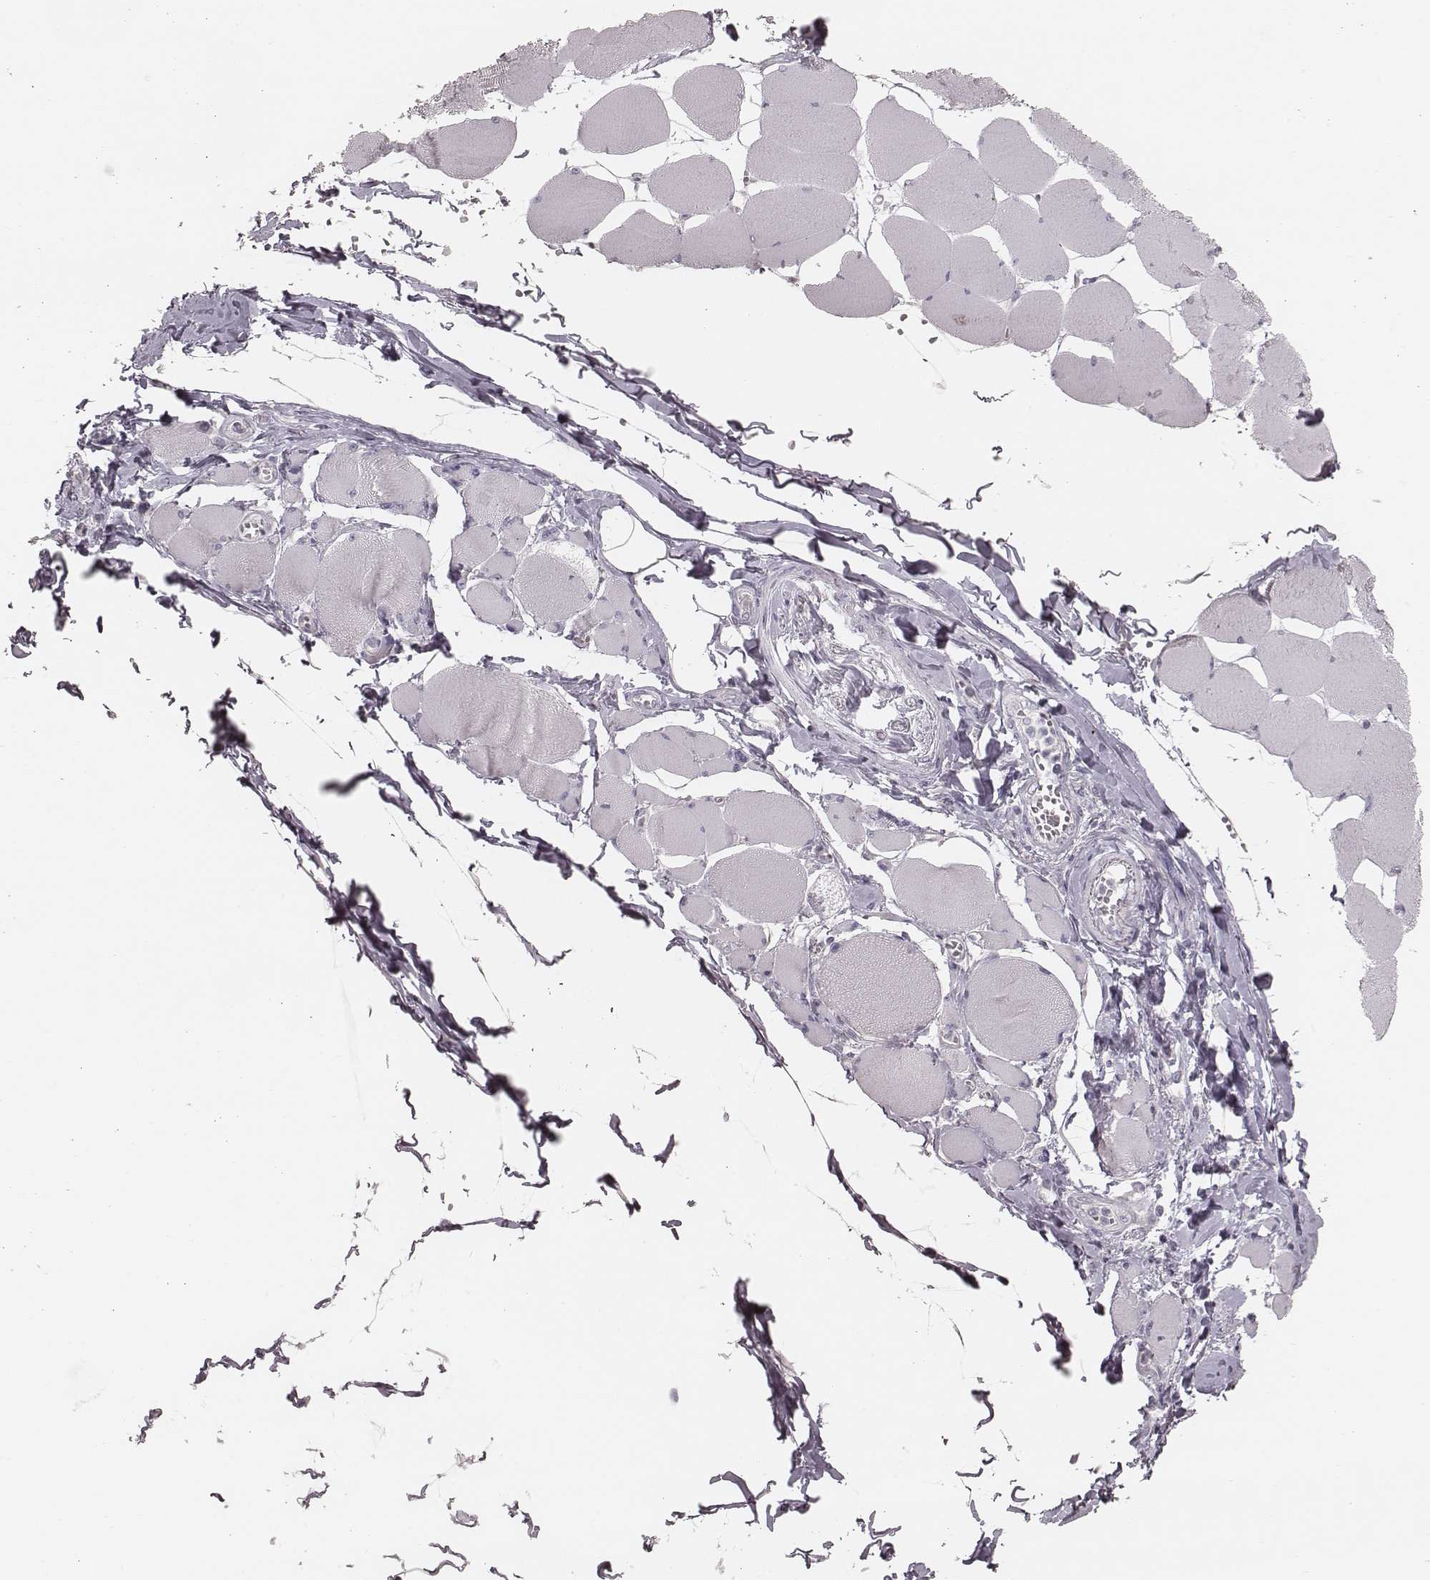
{"staining": {"intensity": "negative", "quantity": "none", "location": "none"}, "tissue": "skeletal muscle", "cell_type": "Myocytes", "image_type": "normal", "snomed": [{"axis": "morphology", "description": "Normal tissue, NOS"}, {"axis": "topography", "description": "Skeletal muscle"}], "caption": "Protein analysis of unremarkable skeletal muscle exhibits no significant positivity in myocytes.", "gene": "ZP4", "patient": {"sex": "female", "age": 75}}